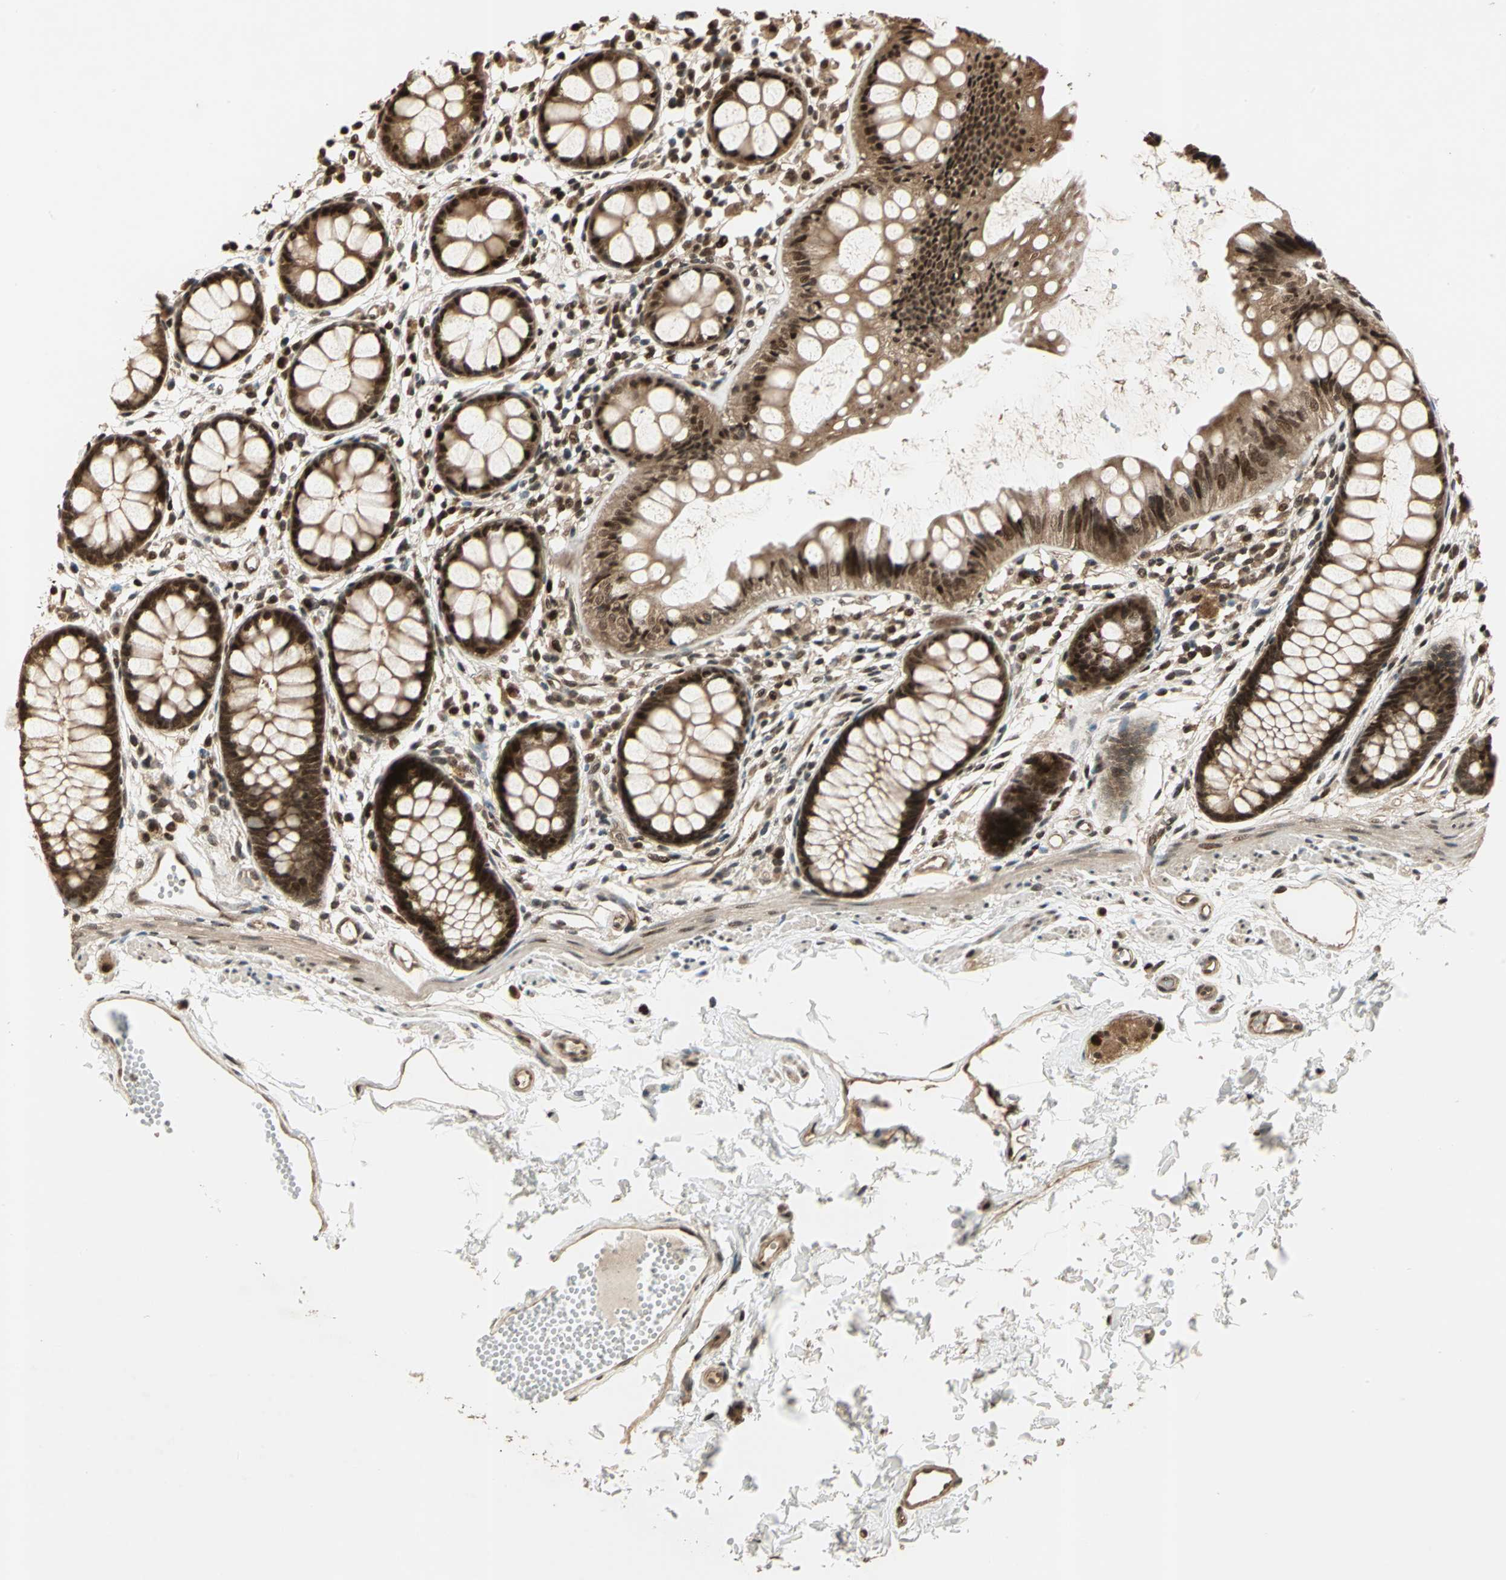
{"staining": {"intensity": "strong", "quantity": ">75%", "location": "cytoplasmic/membranous,nuclear"}, "tissue": "rectum", "cell_type": "Glandular cells", "image_type": "normal", "snomed": [{"axis": "morphology", "description": "Normal tissue, NOS"}, {"axis": "topography", "description": "Rectum"}], "caption": "Glandular cells reveal high levels of strong cytoplasmic/membranous,nuclear positivity in approximately >75% of cells in benign rectum.", "gene": "PSMC3", "patient": {"sex": "female", "age": 66}}